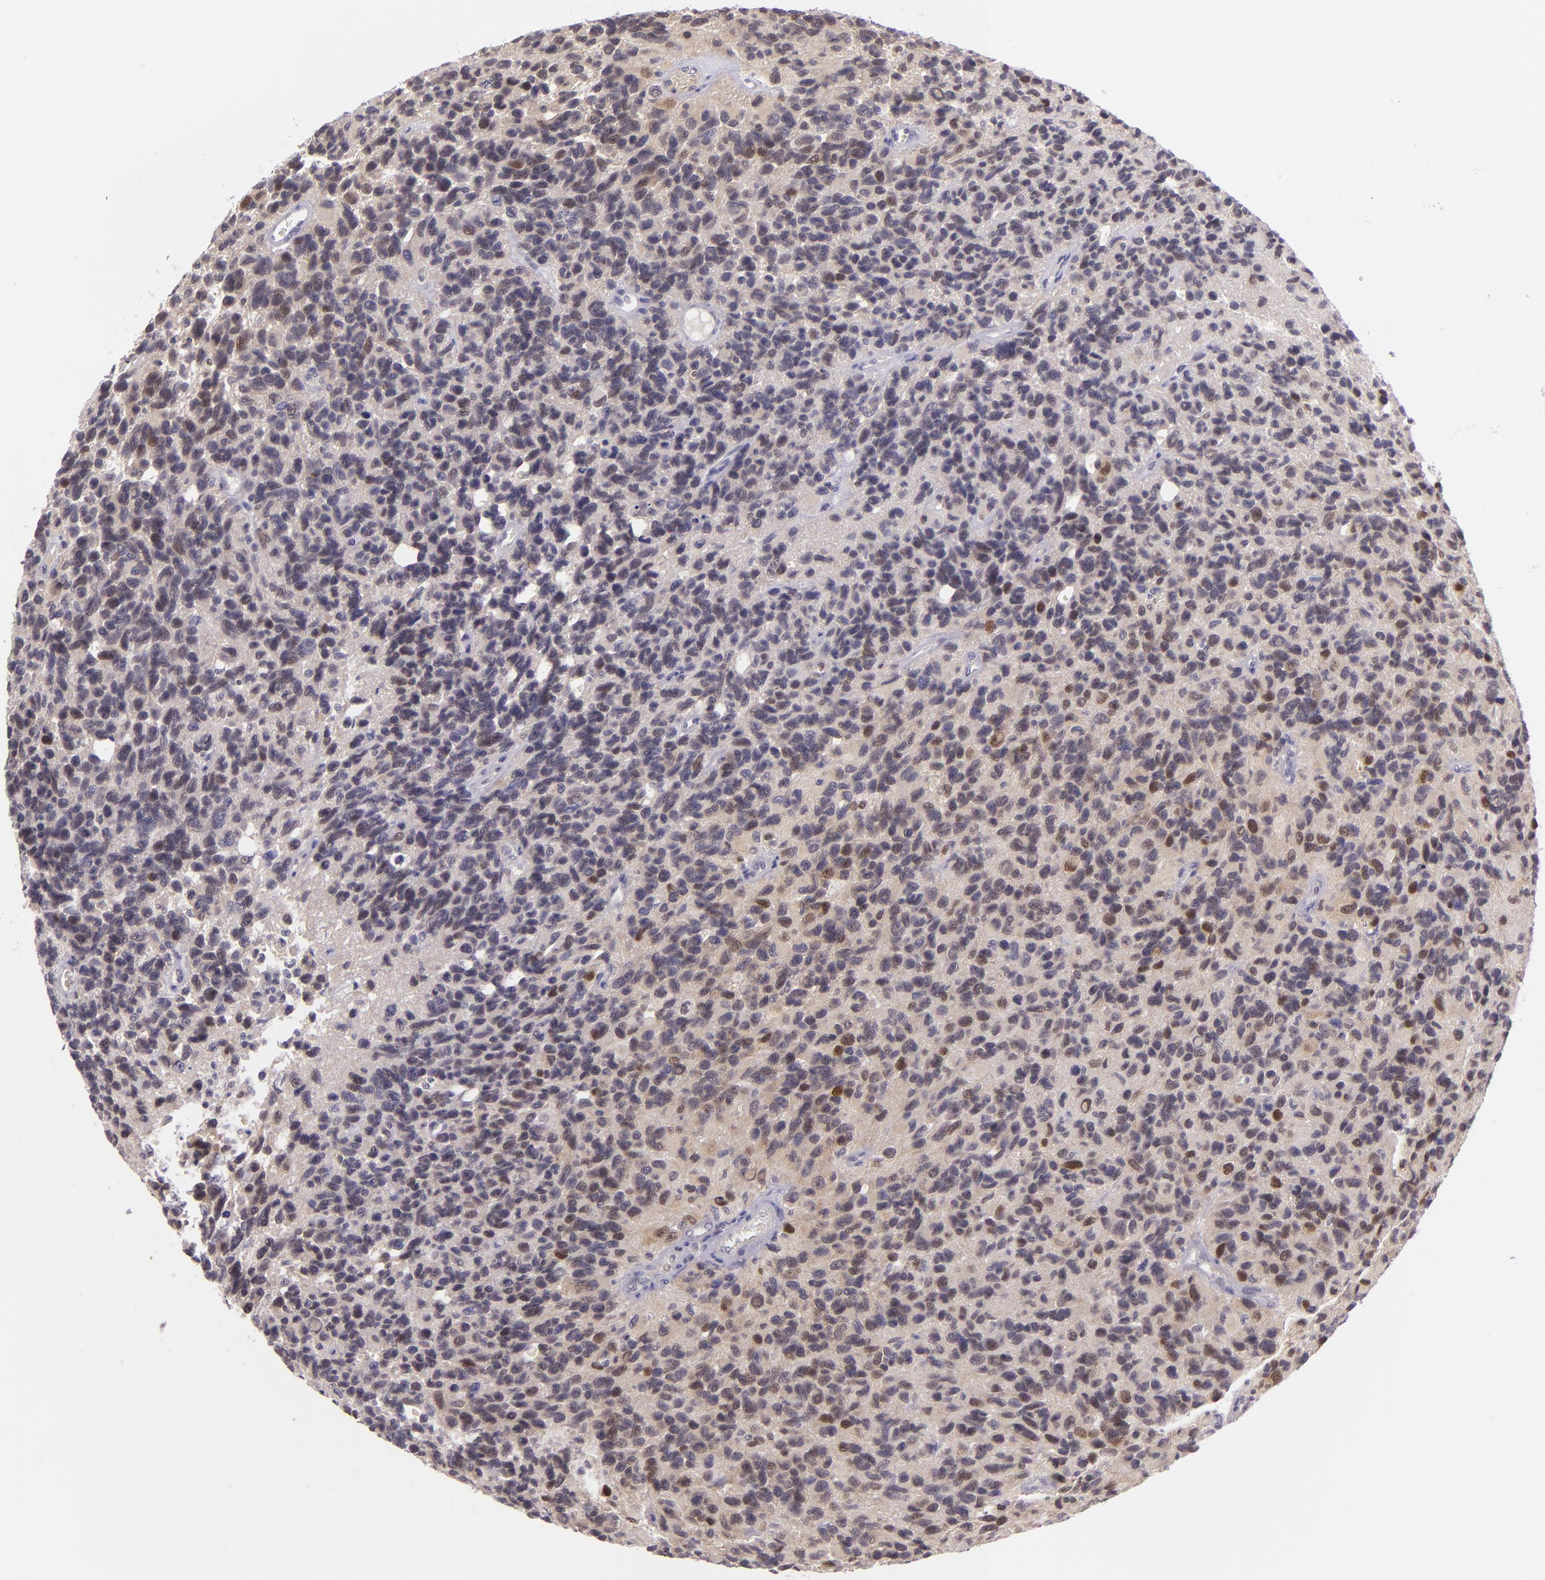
{"staining": {"intensity": "moderate", "quantity": "<25%", "location": "nuclear"}, "tissue": "glioma", "cell_type": "Tumor cells", "image_type": "cancer", "snomed": [{"axis": "morphology", "description": "Glioma, malignant, High grade"}, {"axis": "topography", "description": "Brain"}], "caption": "Protein staining demonstrates moderate nuclear expression in approximately <25% of tumor cells in malignant glioma (high-grade).", "gene": "CSE1L", "patient": {"sex": "male", "age": 77}}